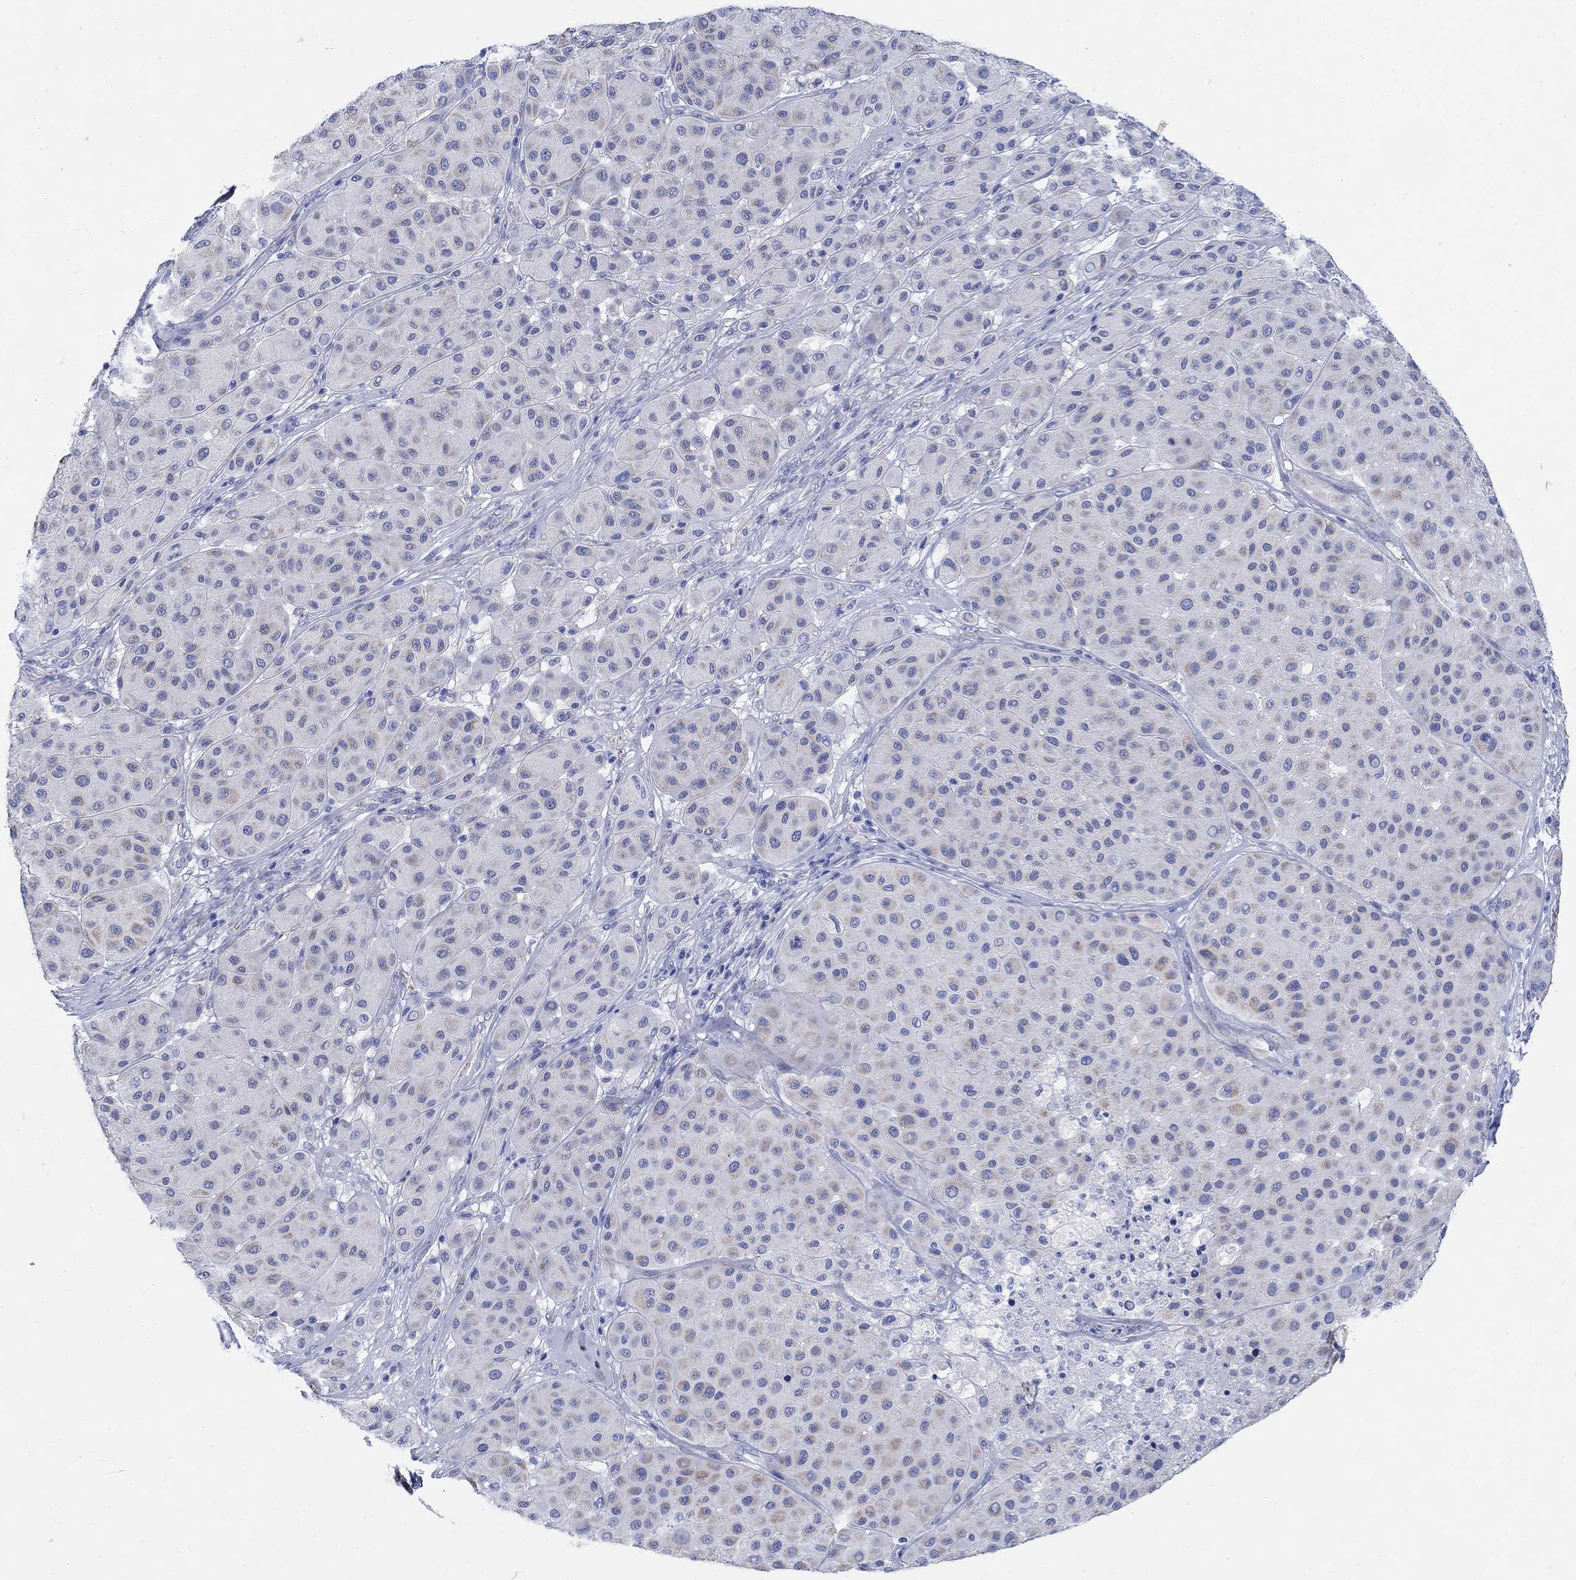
{"staining": {"intensity": "weak", "quantity": "25%-75%", "location": "cytoplasmic/membranous"}, "tissue": "melanoma", "cell_type": "Tumor cells", "image_type": "cancer", "snomed": [{"axis": "morphology", "description": "Malignant melanoma, Metastatic site"}, {"axis": "topography", "description": "Smooth muscle"}], "caption": "Melanoma tissue reveals weak cytoplasmic/membranous positivity in about 25%-75% of tumor cells The protein of interest is stained brown, and the nuclei are stained in blue (DAB IHC with brightfield microscopy, high magnification).", "gene": "ZDHHC14", "patient": {"sex": "male", "age": 41}}